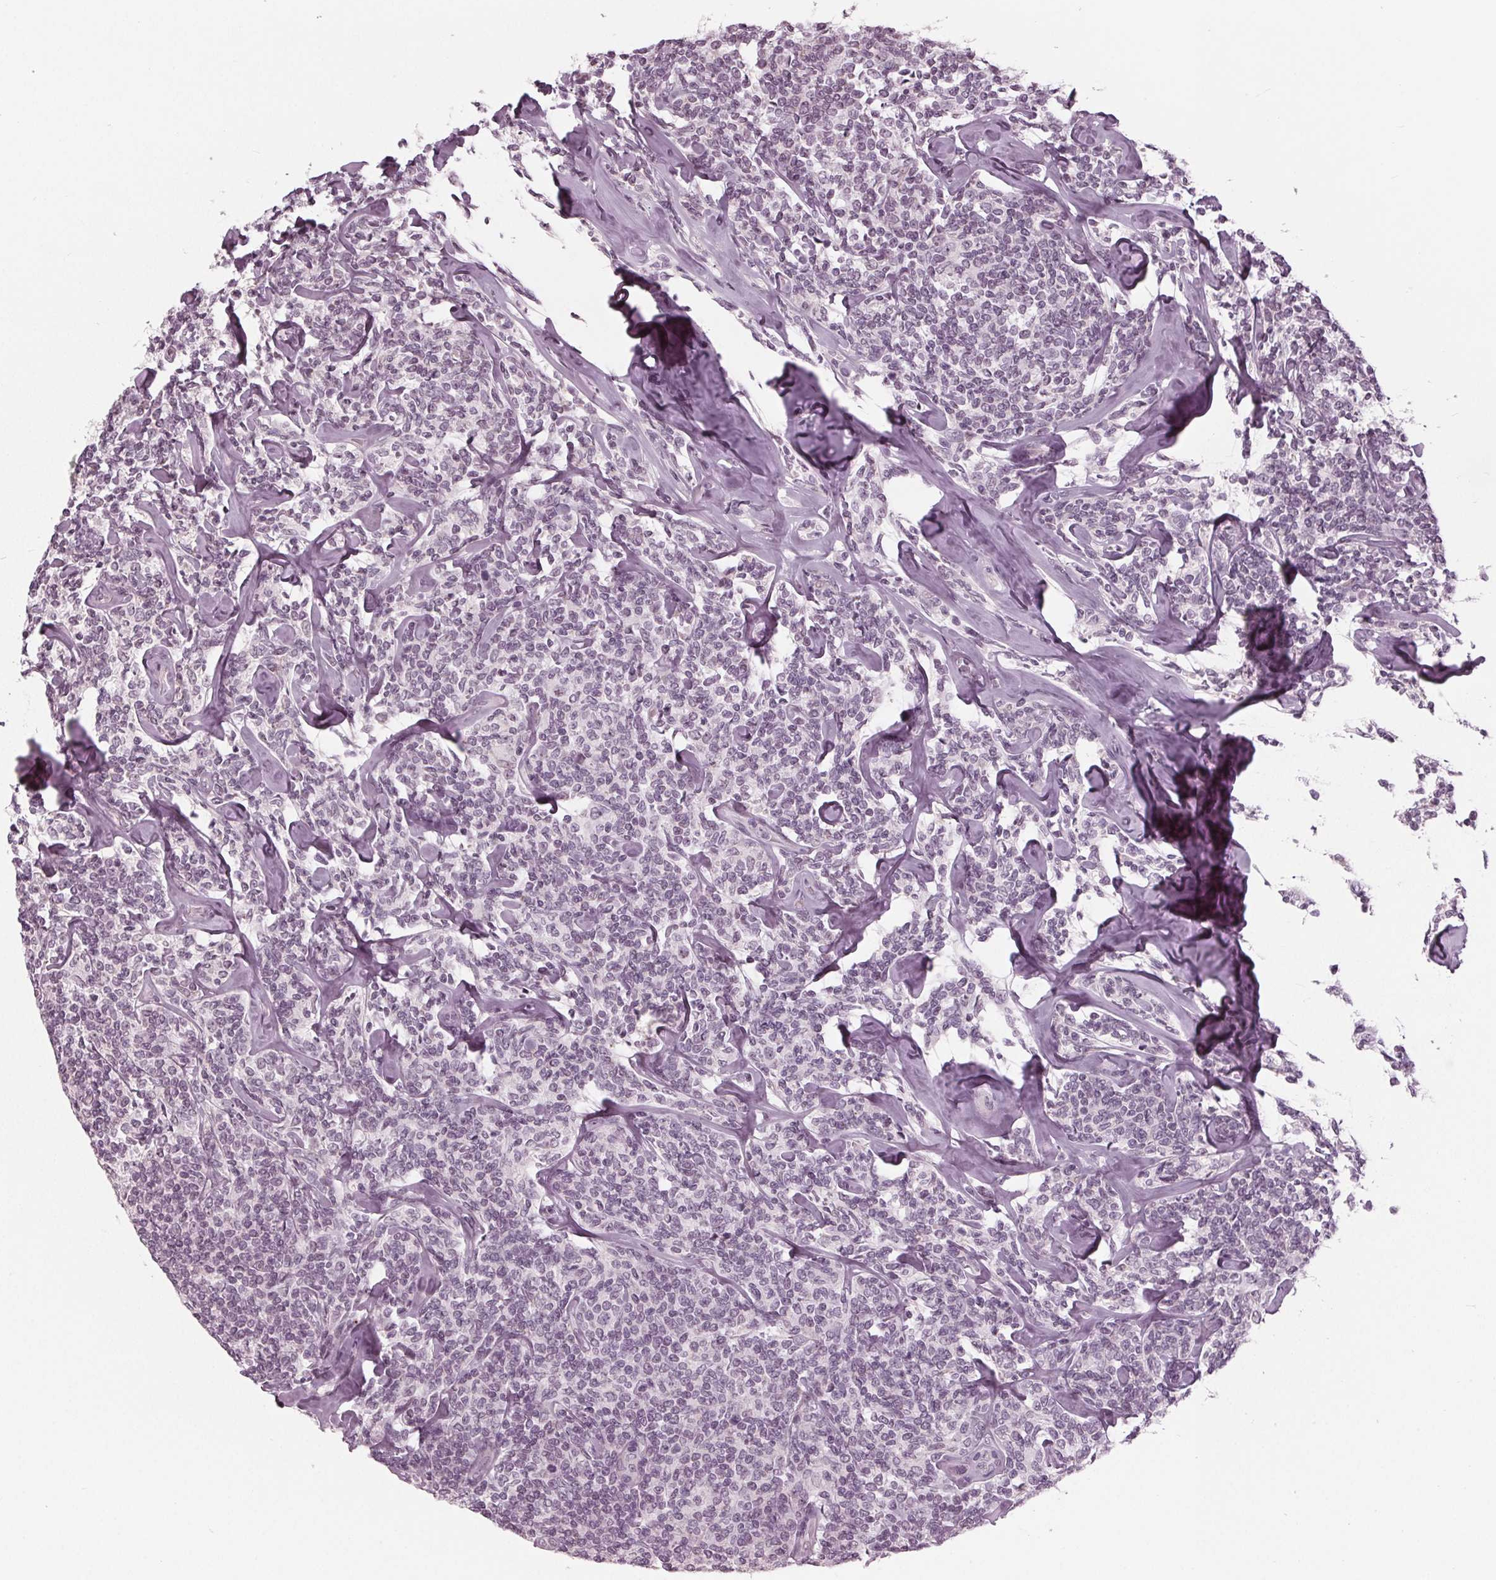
{"staining": {"intensity": "negative", "quantity": "none", "location": "none"}, "tissue": "lymphoma", "cell_type": "Tumor cells", "image_type": "cancer", "snomed": [{"axis": "morphology", "description": "Malignant lymphoma, non-Hodgkin's type, Low grade"}, {"axis": "topography", "description": "Lymph node"}], "caption": "A micrograph of lymphoma stained for a protein exhibits no brown staining in tumor cells. (Brightfield microscopy of DAB IHC at high magnification).", "gene": "ADPRHL1", "patient": {"sex": "female", "age": 56}}